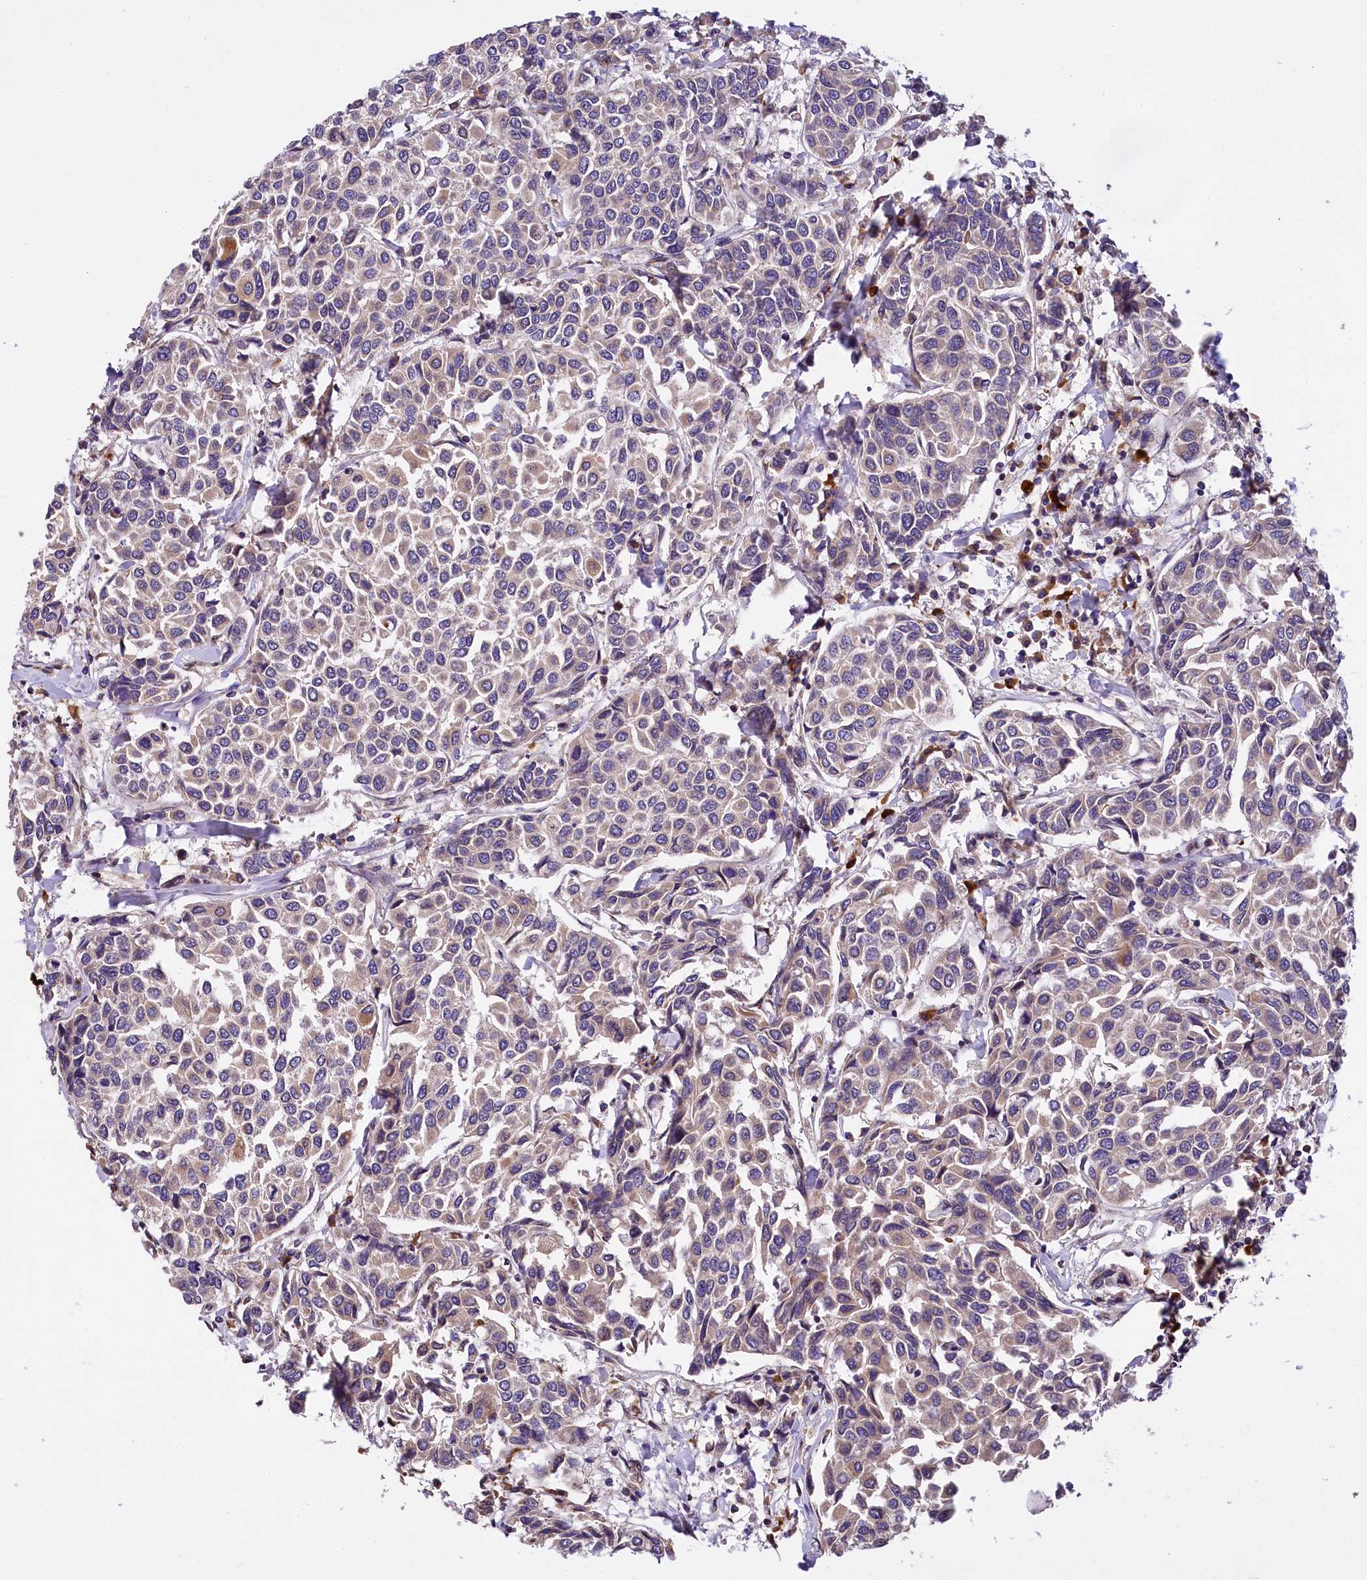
{"staining": {"intensity": "weak", "quantity": ">75%", "location": "cytoplasmic/membranous"}, "tissue": "breast cancer", "cell_type": "Tumor cells", "image_type": "cancer", "snomed": [{"axis": "morphology", "description": "Duct carcinoma"}, {"axis": "topography", "description": "Breast"}], "caption": "Brown immunohistochemical staining in human infiltrating ductal carcinoma (breast) reveals weak cytoplasmic/membranous positivity in approximately >75% of tumor cells.", "gene": "SUPV3L1", "patient": {"sex": "female", "age": 55}}